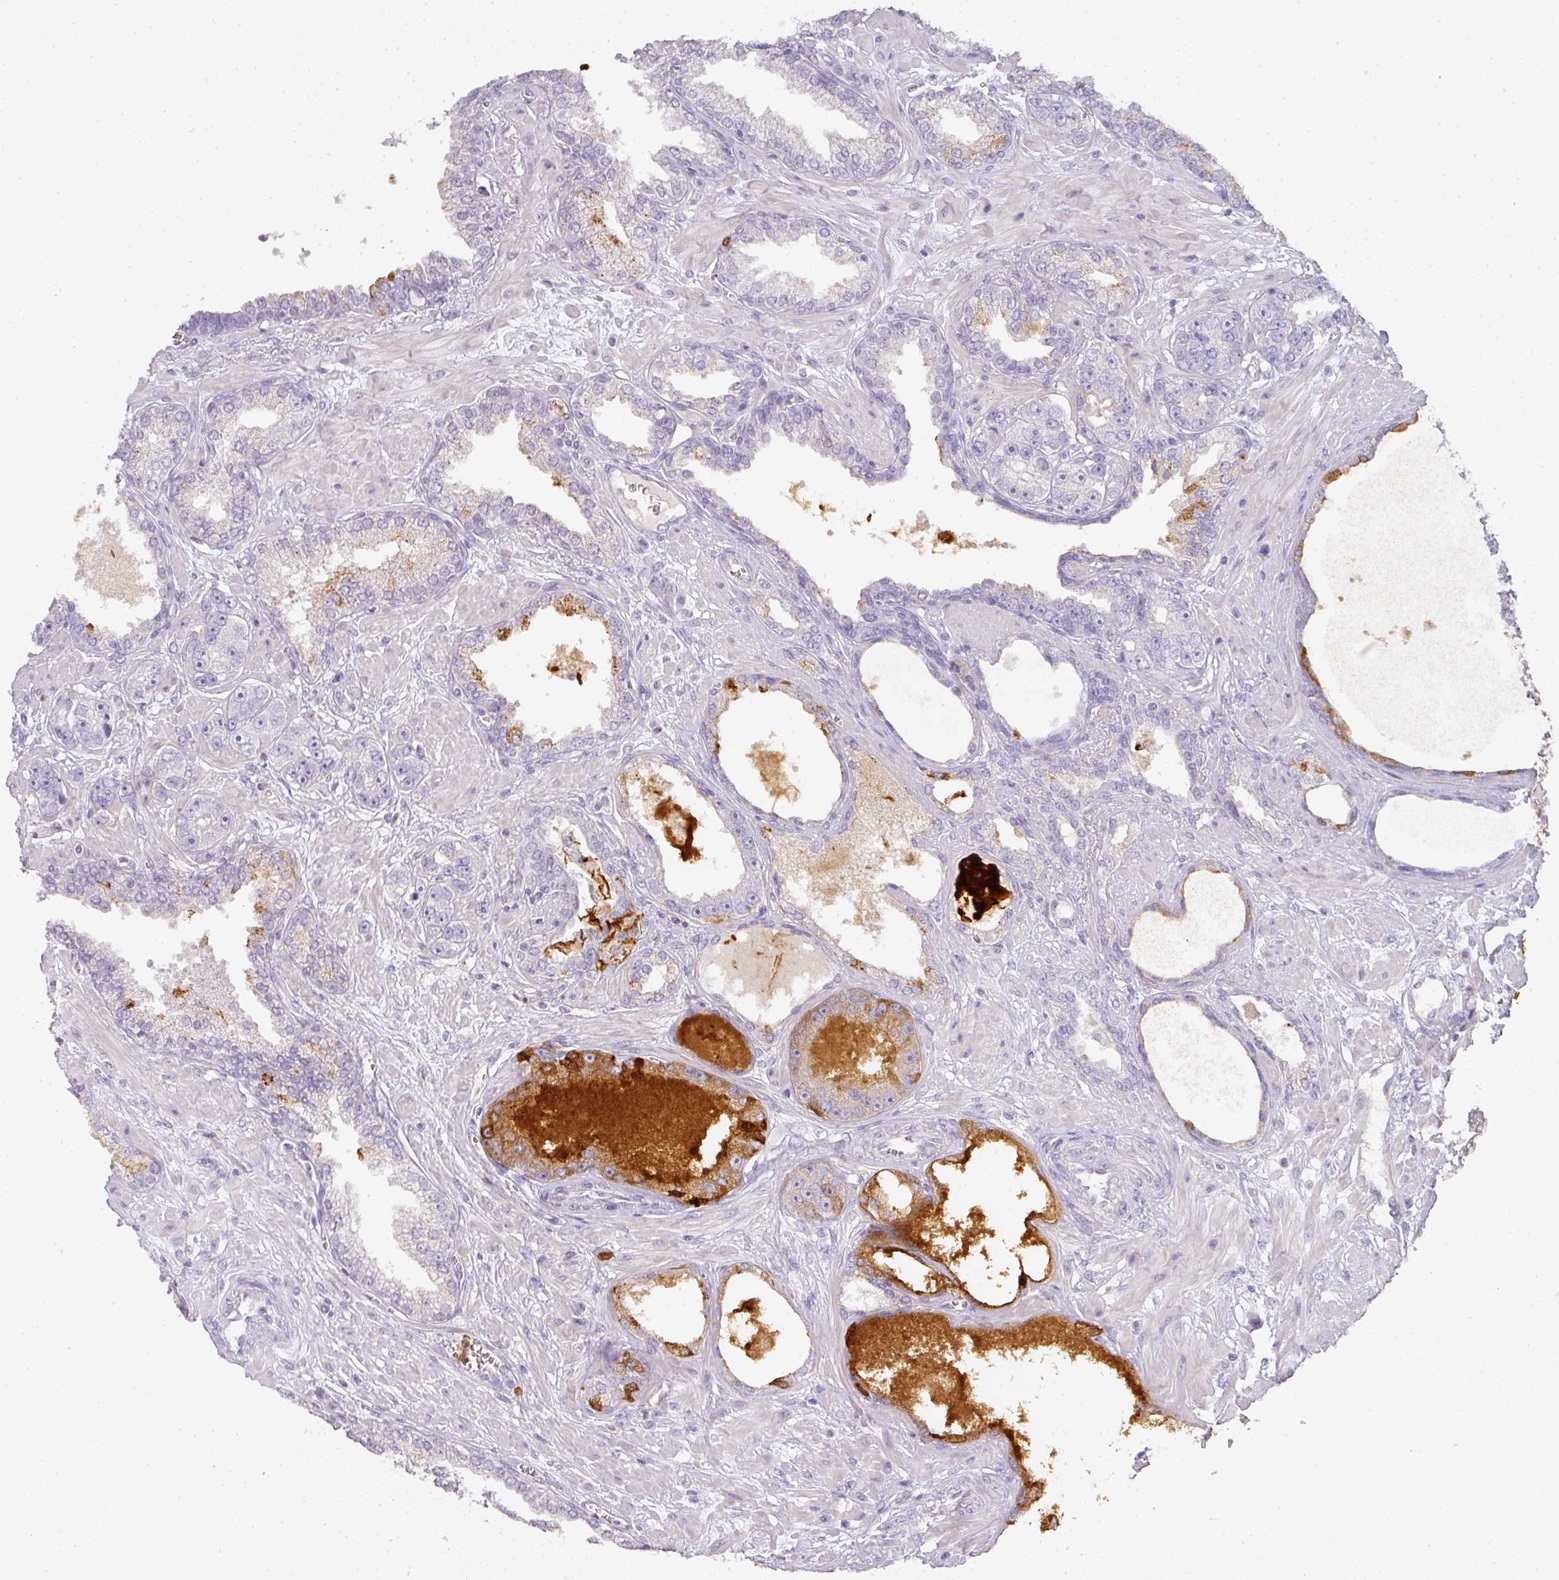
{"staining": {"intensity": "negative", "quantity": "none", "location": "none"}, "tissue": "prostate cancer", "cell_type": "Tumor cells", "image_type": "cancer", "snomed": [{"axis": "morphology", "description": "Adenocarcinoma, High grade"}, {"axis": "topography", "description": "Prostate"}], "caption": "Tumor cells are negative for protein expression in human prostate adenocarcinoma (high-grade).", "gene": "HHEX", "patient": {"sex": "male", "age": 71}}